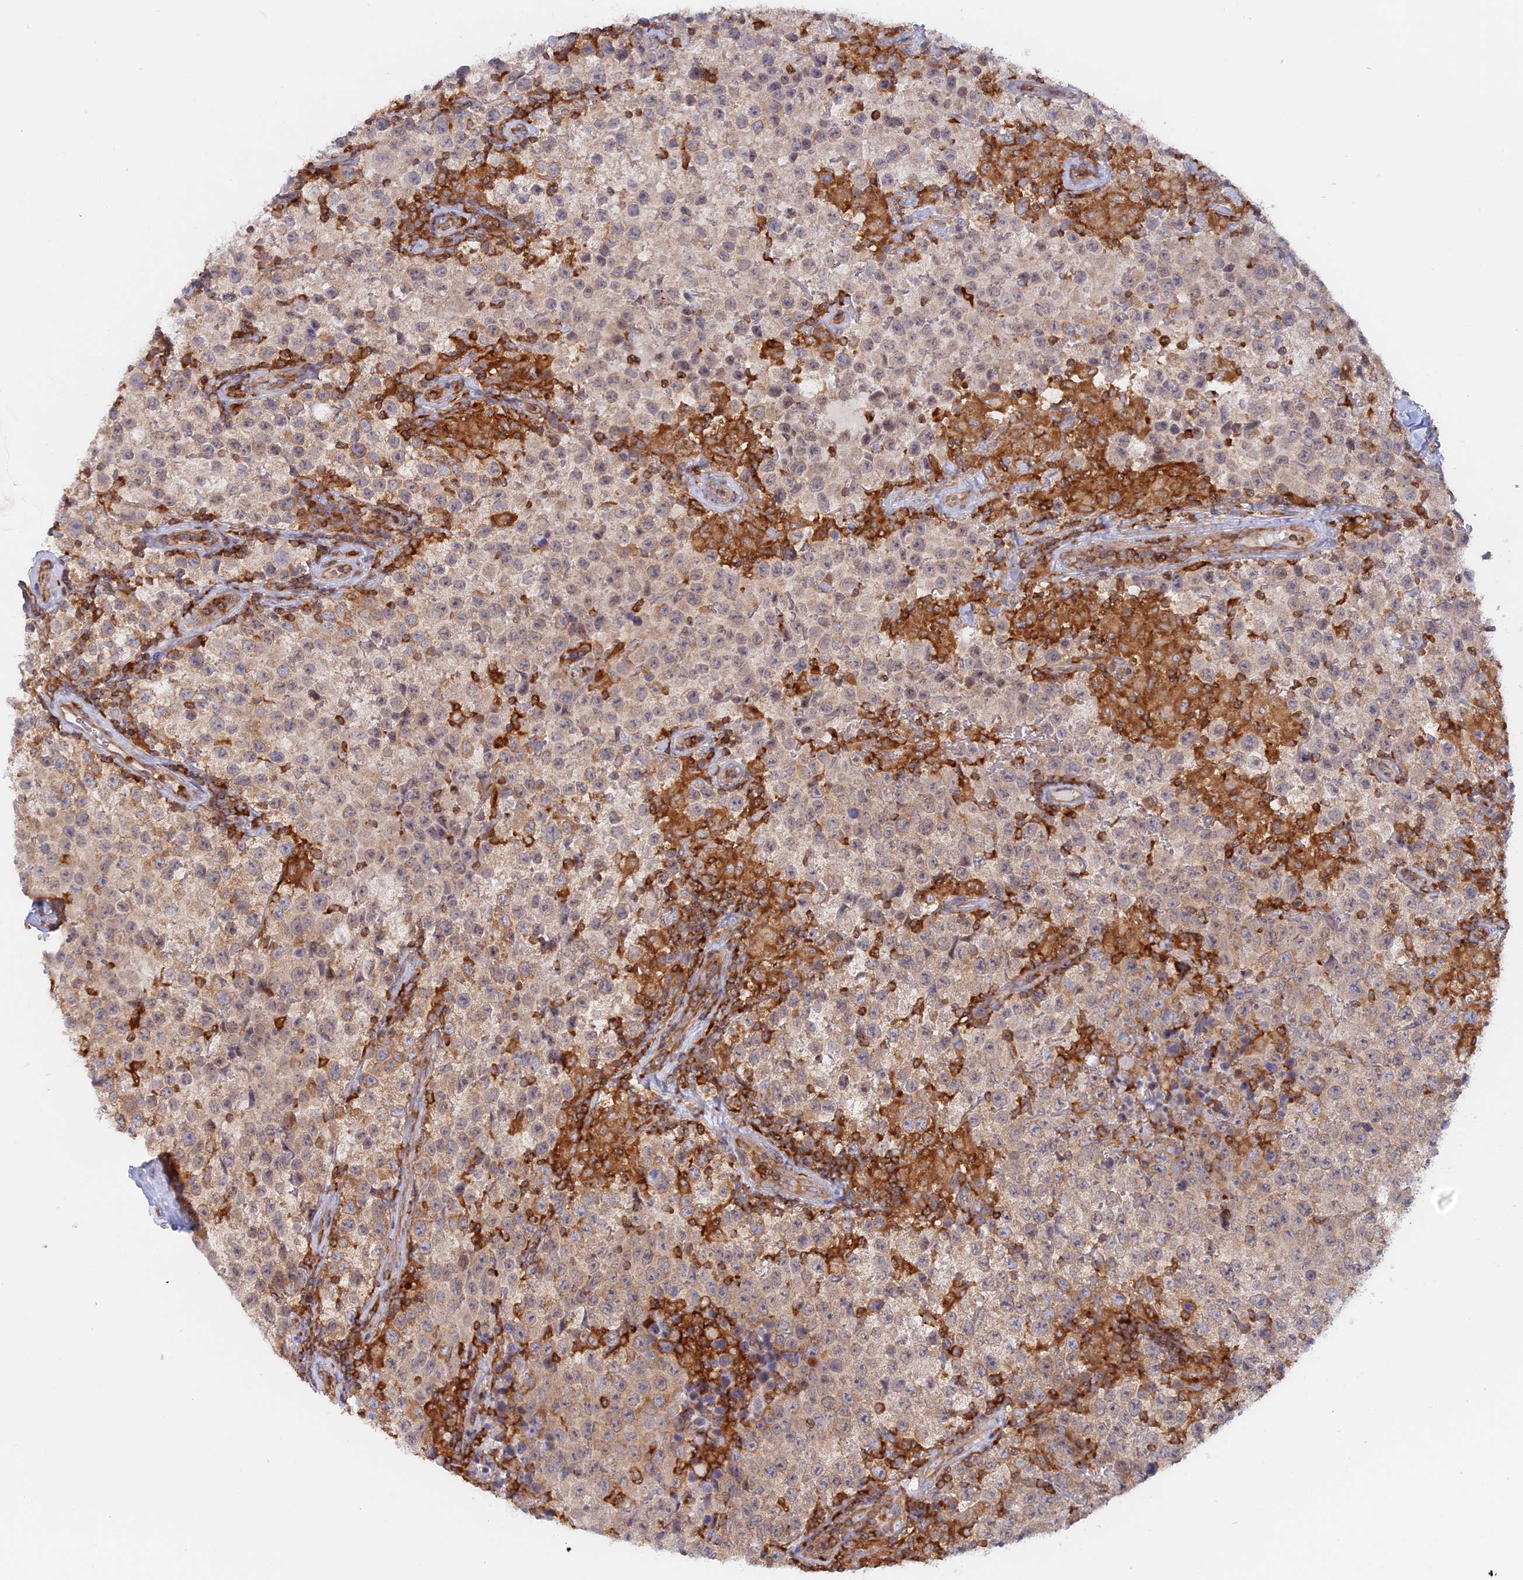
{"staining": {"intensity": "weak", "quantity": ">75%", "location": "cytoplasmic/membranous"}, "tissue": "testis cancer", "cell_type": "Tumor cells", "image_type": "cancer", "snomed": [{"axis": "morphology", "description": "Seminoma, NOS"}, {"axis": "morphology", "description": "Carcinoma, Embryonal, NOS"}, {"axis": "topography", "description": "Testis"}], "caption": "A brown stain highlights weak cytoplasmic/membranous positivity of a protein in human testis cancer tumor cells.", "gene": "GMIP", "patient": {"sex": "male", "age": 41}}